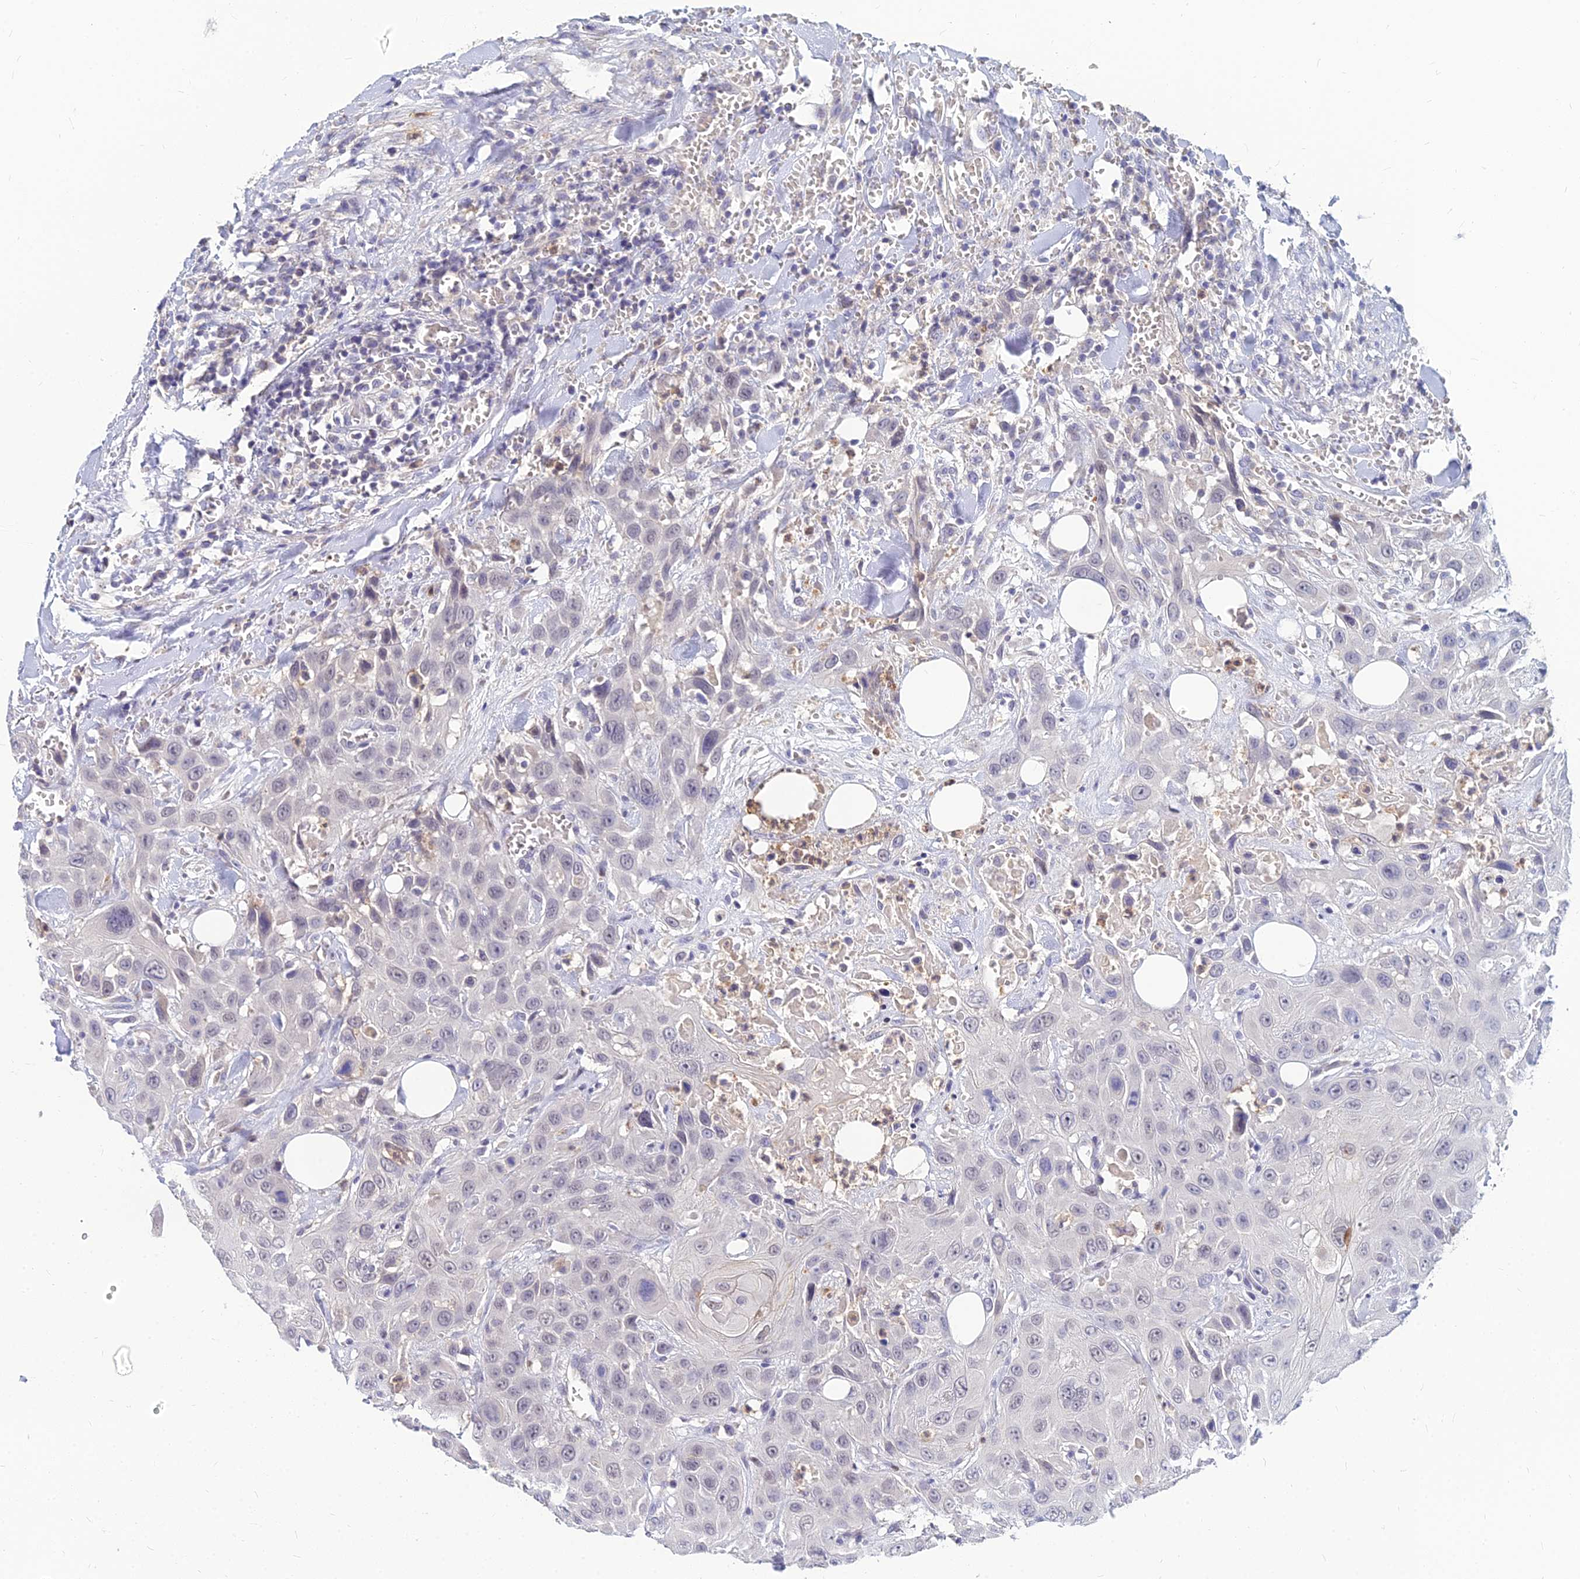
{"staining": {"intensity": "negative", "quantity": "none", "location": "none"}, "tissue": "head and neck cancer", "cell_type": "Tumor cells", "image_type": "cancer", "snomed": [{"axis": "morphology", "description": "Squamous cell carcinoma, NOS"}, {"axis": "topography", "description": "Head-Neck"}], "caption": "DAB (3,3'-diaminobenzidine) immunohistochemical staining of head and neck cancer (squamous cell carcinoma) shows no significant positivity in tumor cells.", "gene": "GOLGA6D", "patient": {"sex": "male", "age": 81}}